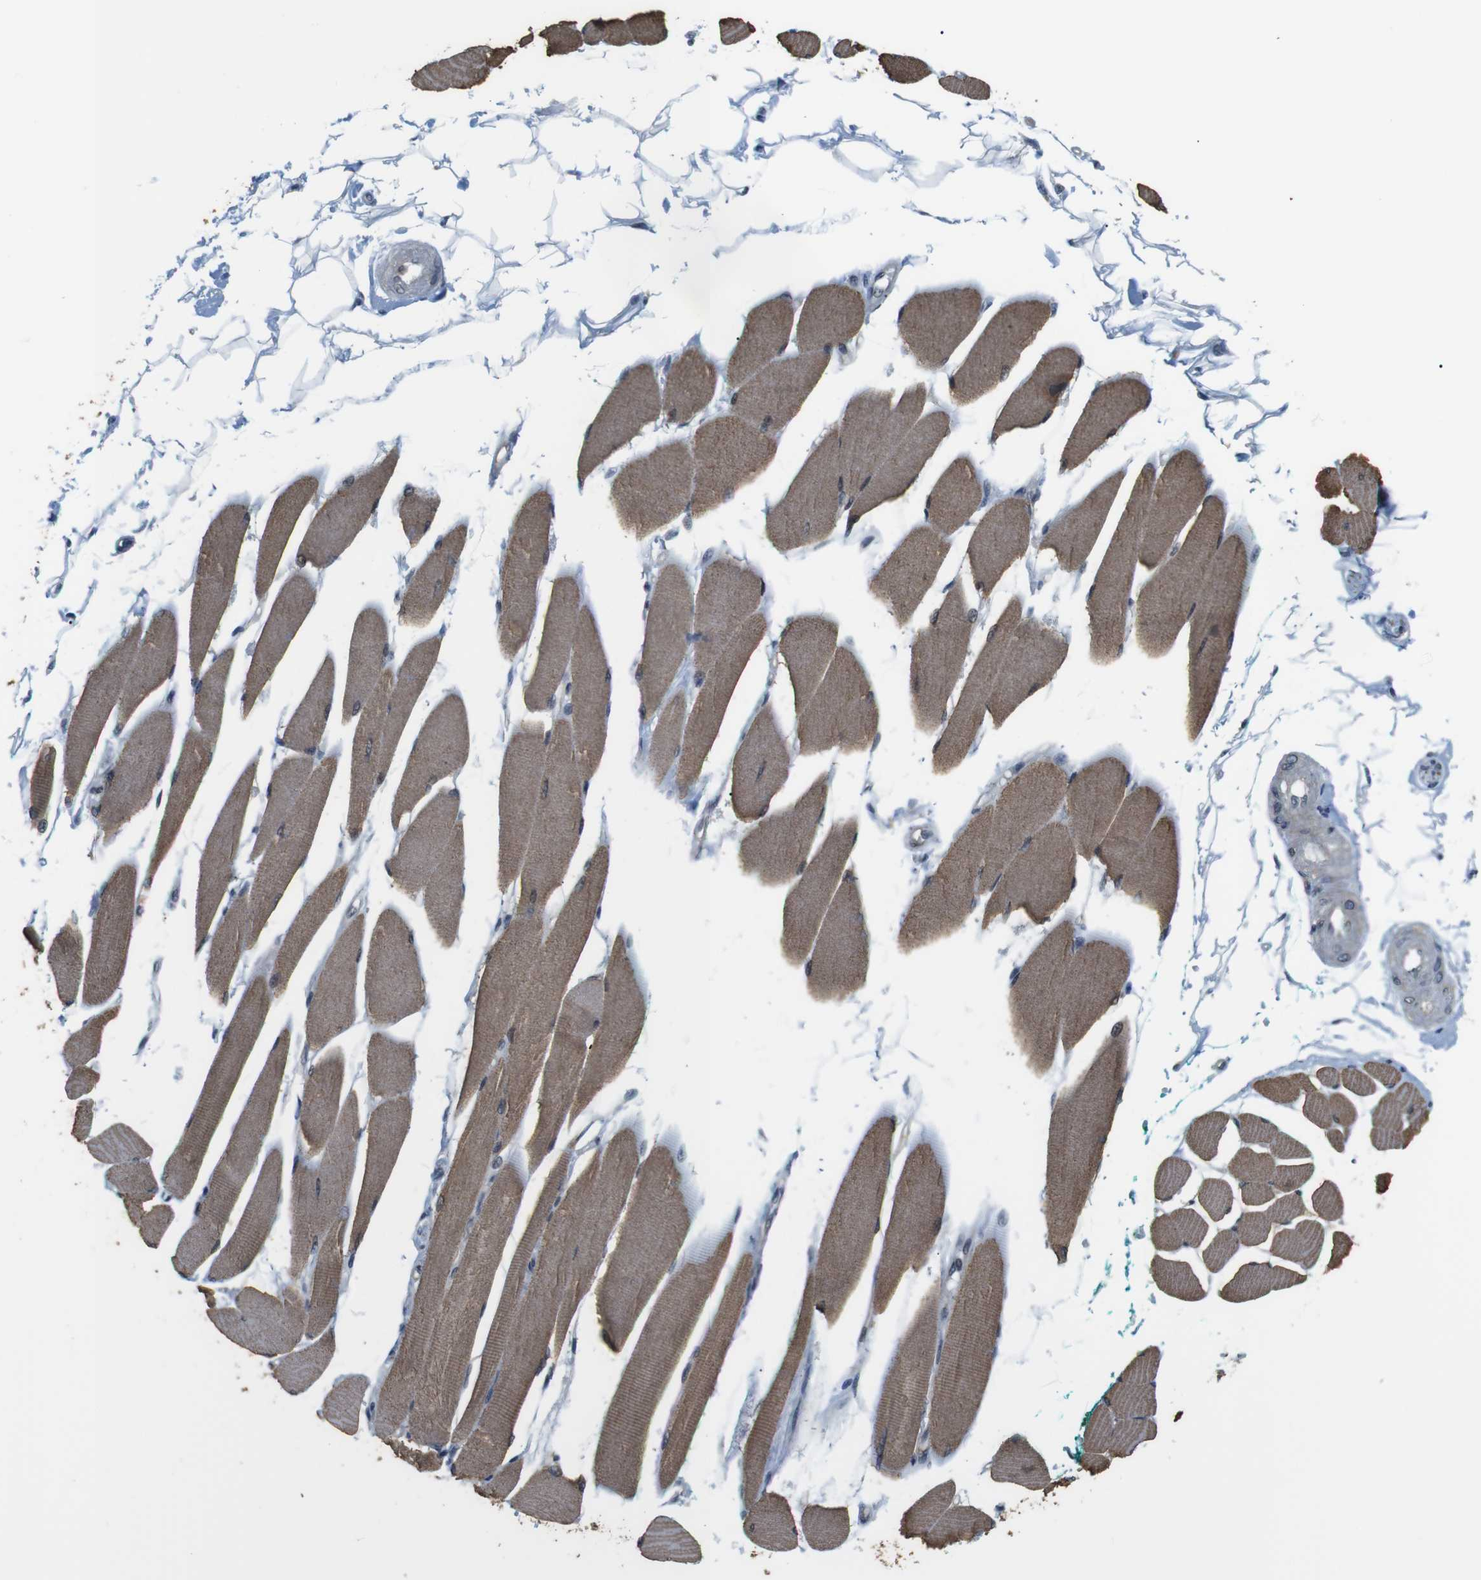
{"staining": {"intensity": "moderate", "quantity": ">75%", "location": "cytoplasmic/membranous"}, "tissue": "skeletal muscle", "cell_type": "Myocytes", "image_type": "normal", "snomed": [{"axis": "morphology", "description": "Normal tissue, NOS"}, {"axis": "topography", "description": "Skeletal muscle"}, {"axis": "topography", "description": "Oral tissue"}, {"axis": "topography", "description": "Peripheral nerve tissue"}], "caption": "Immunohistochemical staining of benign human skeletal muscle displays >75% levels of moderate cytoplasmic/membranous protein expression in about >75% of myocytes. The protein of interest is shown in brown color, while the nuclei are stained blue.", "gene": "SMCO2", "patient": {"sex": "female", "age": 84}}